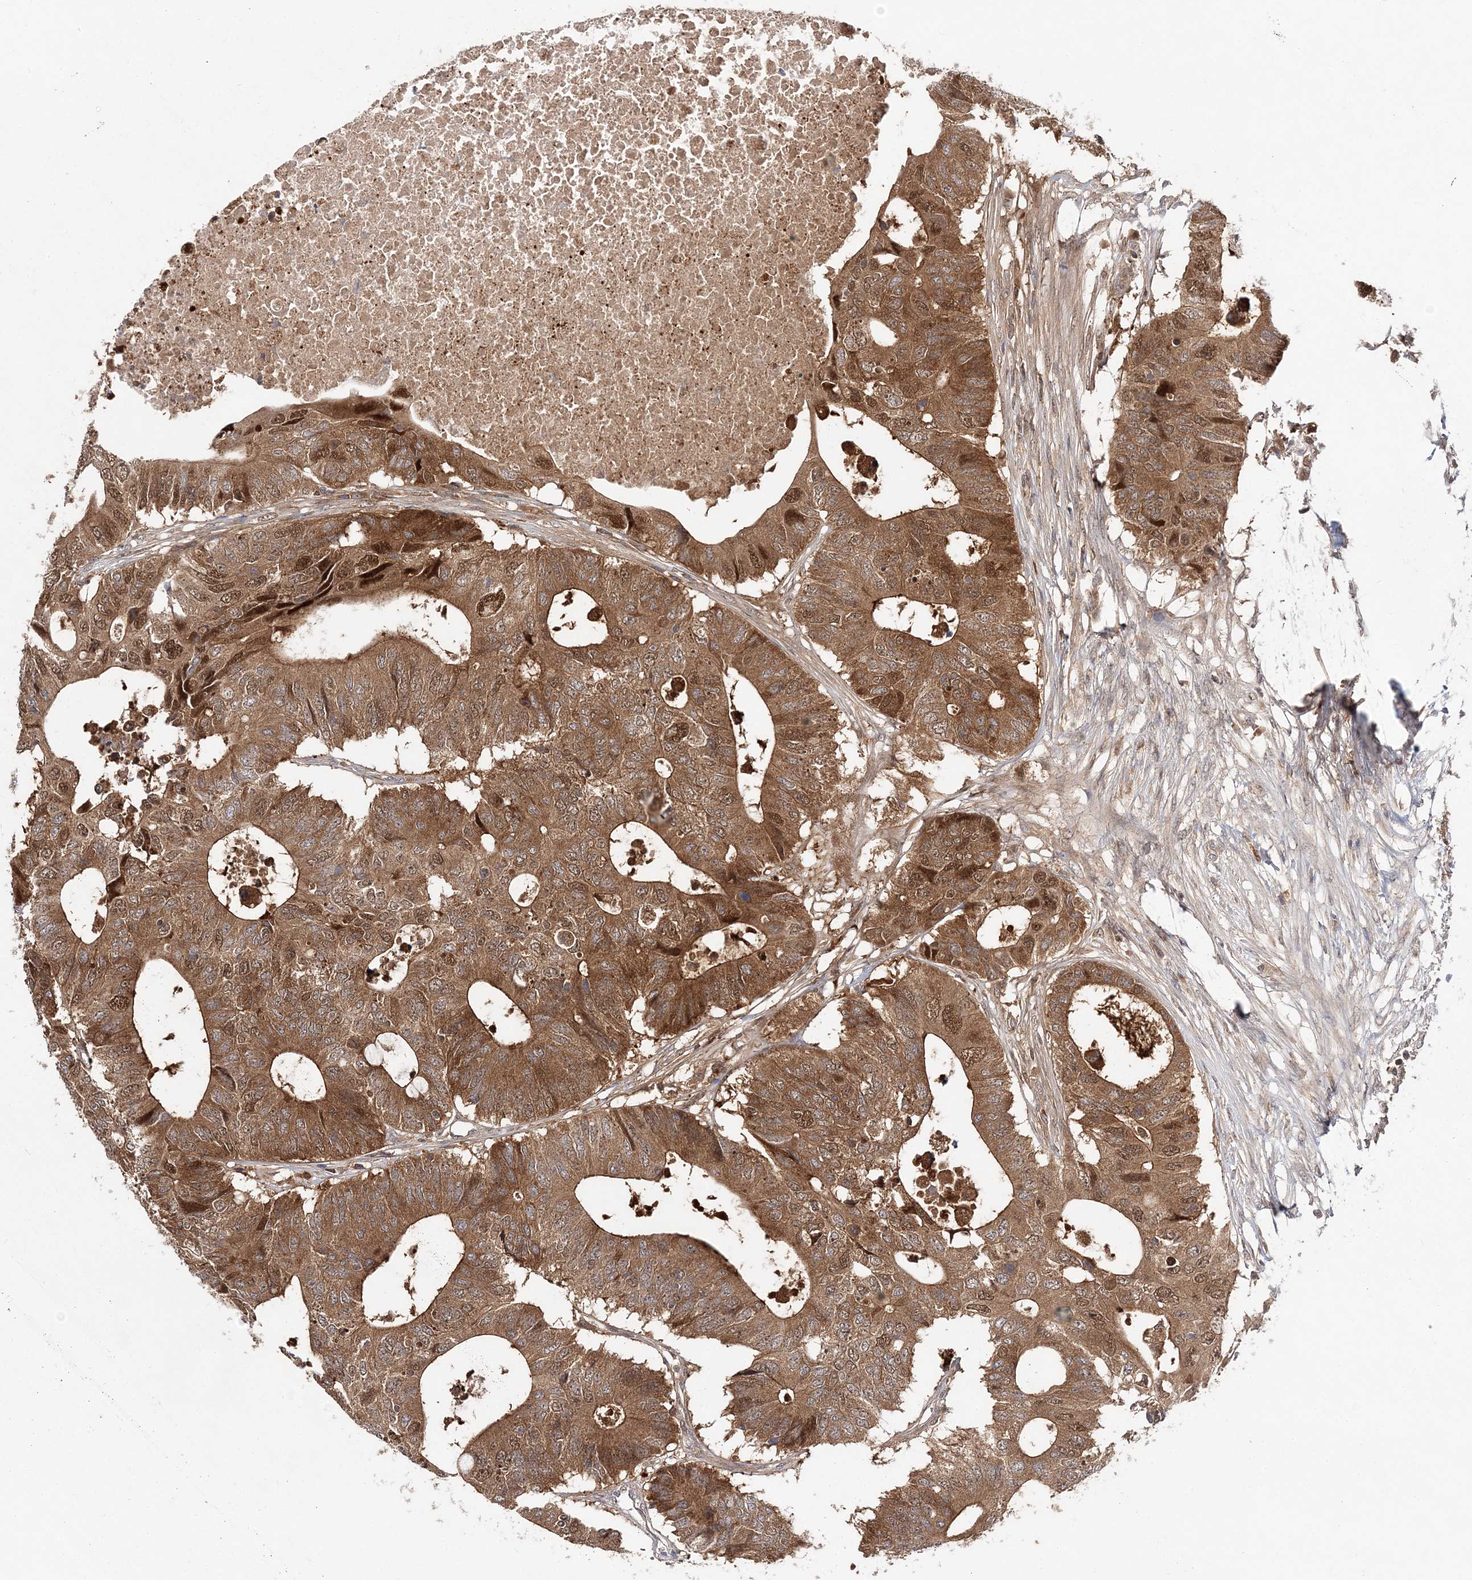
{"staining": {"intensity": "moderate", "quantity": ">75%", "location": "cytoplasmic/membranous,nuclear"}, "tissue": "colorectal cancer", "cell_type": "Tumor cells", "image_type": "cancer", "snomed": [{"axis": "morphology", "description": "Adenocarcinoma, NOS"}, {"axis": "topography", "description": "Colon"}], "caption": "IHC micrograph of human colorectal cancer stained for a protein (brown), which demonstrates medium levels of moderate cytoplasmic/membranous and nuclear staining in approximately >75% of tumor cells.", "gene": "NIF3L1", "patient": {"sex": "male", "age": 71}}